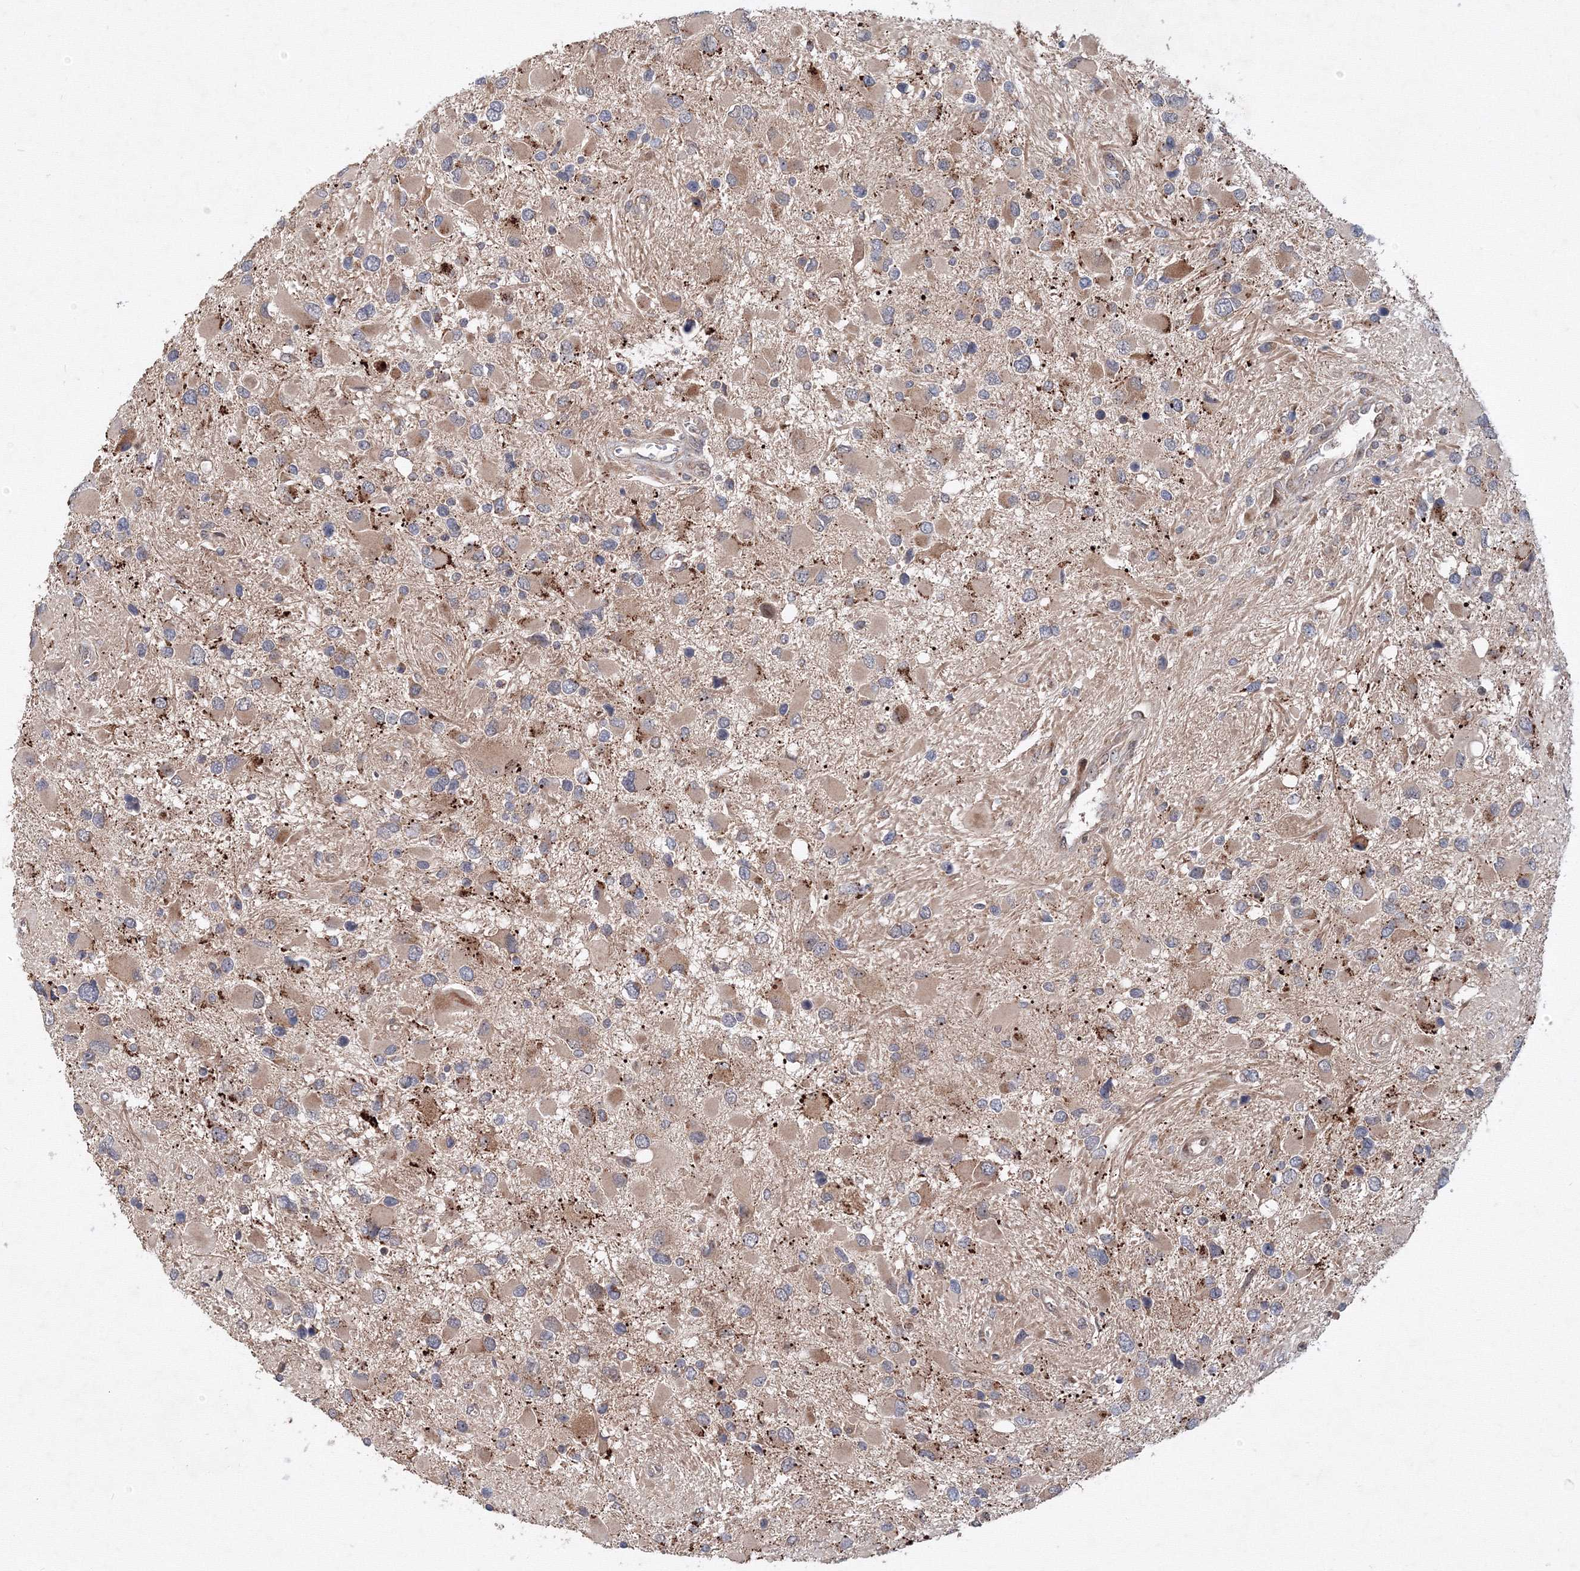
{"staining": {"intensity": "weak", "quantity": "25%-75%", "location": "cytoplasmic/membranous"}, "tissue": "glioma", "cell_type": "Tumor cells", "image_type": "cancer", "snomed": [{"axis": "morphology", "description": "Glioma, malignant, High grade"}, {"axis": "topography", "description": "Brain"}], "caption": "IHC of glioma exhibits low levels of weak cytoplasmic/membranous staining in approximately 25%-75% of tumor cells.", "gene": "ANKAR", "patient": {"sex": "male", "age": 53}}